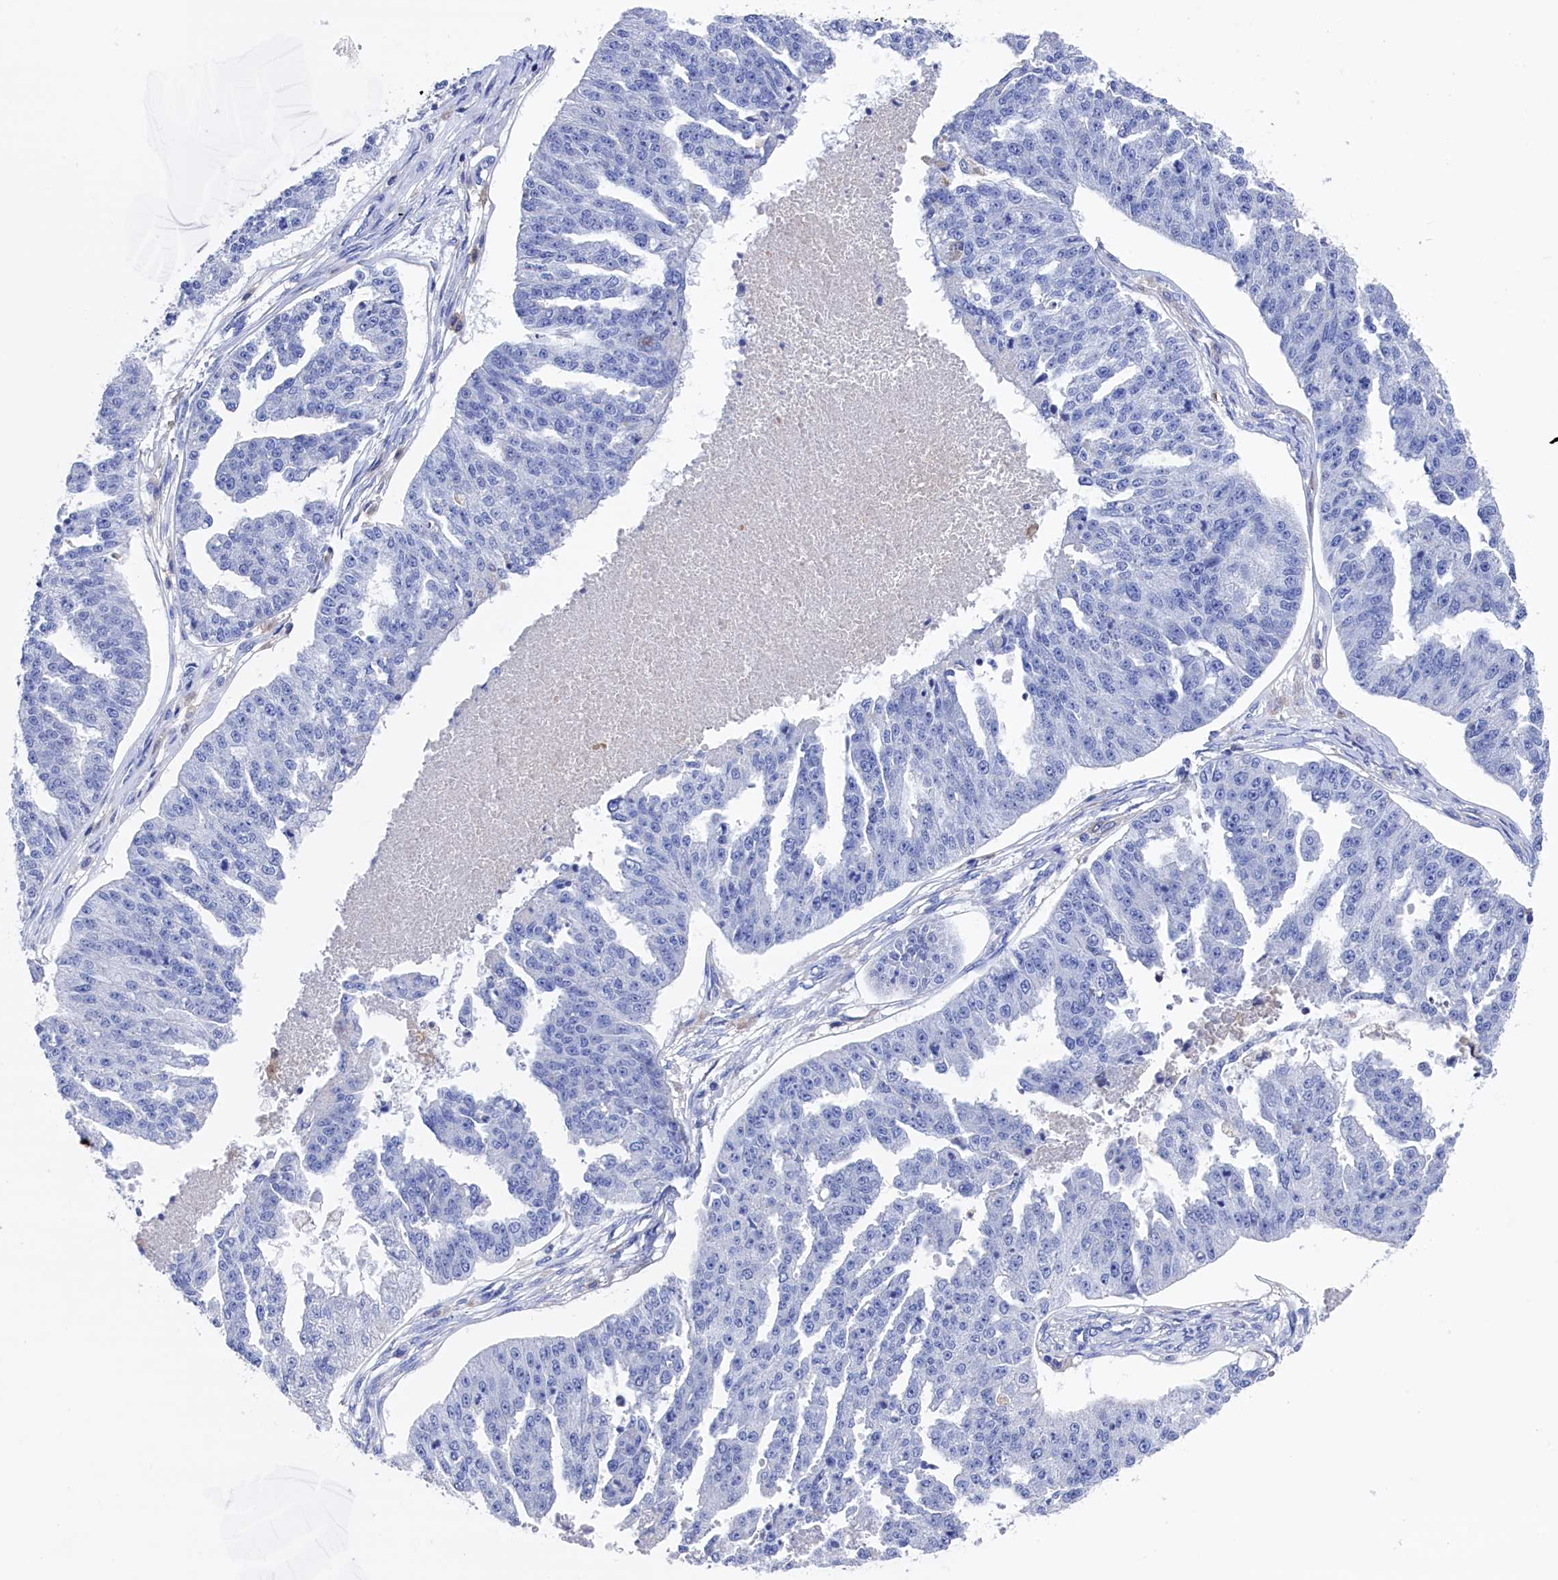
{"staining": {"intensity": "negative", "quantity": "none", "location": "none"}, "tissue": "ovarian cancer", "cell_type": "Tumor cells", "image_type": "cancer", "snomed": [{"axis": "morphology", "description": "Cystadenocarcinoma, serous, NOS"}, {"axis": "topography", "description": "Ovary"}], "caption": "Histopathology image shows no significant protein staining in tumor cells of serous cystadenocarcinoma (ovarian).", "gene": "TYROBP", "patient": {"sex": "female", "age": 58}}